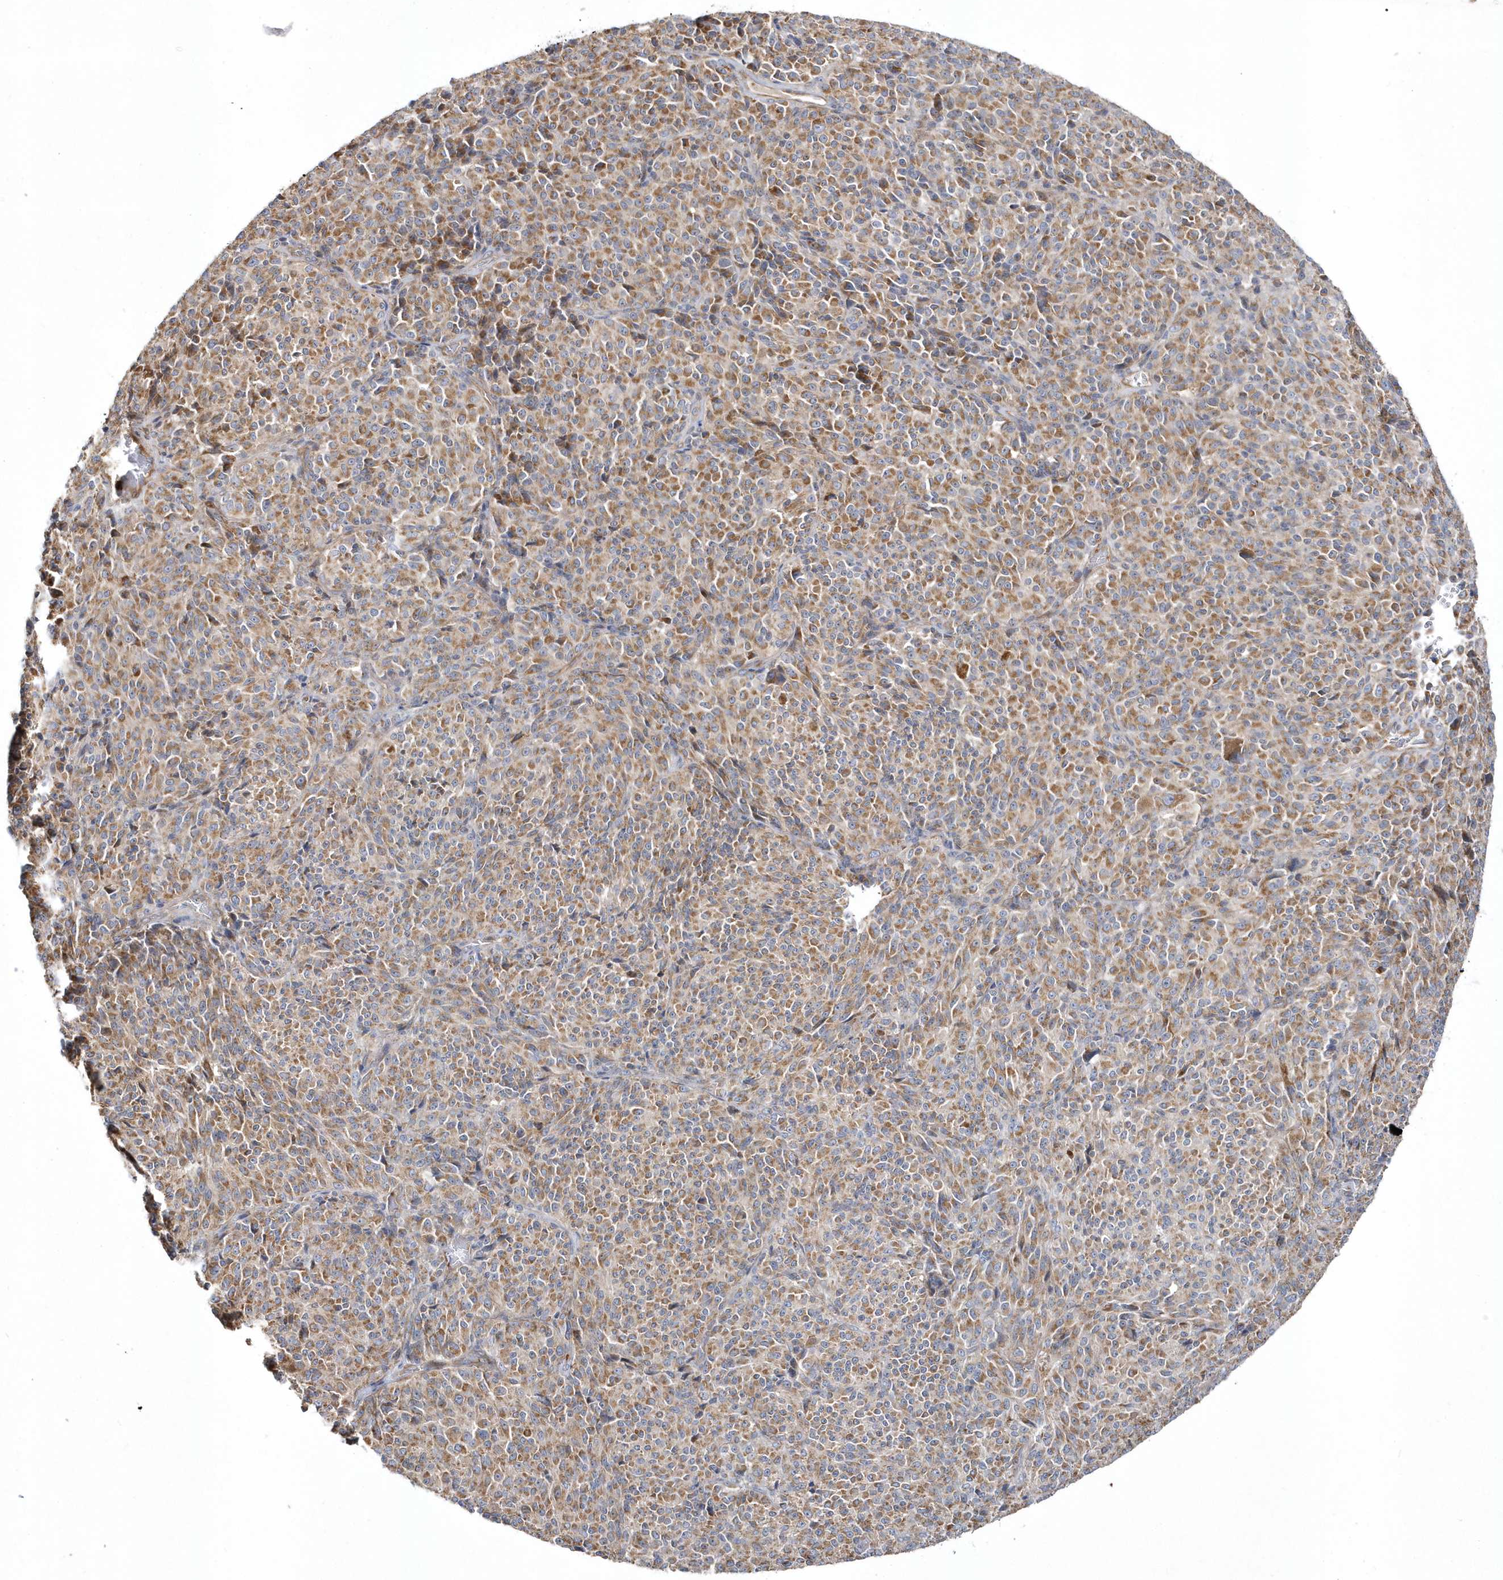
{"staining": {"intensity": "moderate", "quantity": ">75%", "location": "cytoplasmic/membranous"}, "tissue": "melanoma", "cell_type": "Tumor cells", "image_type": "cancer", "snomed": [{"axis": "morphology", "description": "Malignant melanoma, Metastatic site"}, {"axis": "topography", "description": "Brain"}], "caption": "There is medium levels of moderate cytoplasmic/membranous staining in tumor cells of malignant melanoma (metastatic site), as demonstrated by immunohistochemical staining (brown color).", "gene": "LEXM", "patient": {"sex": "female", "age": 56}}